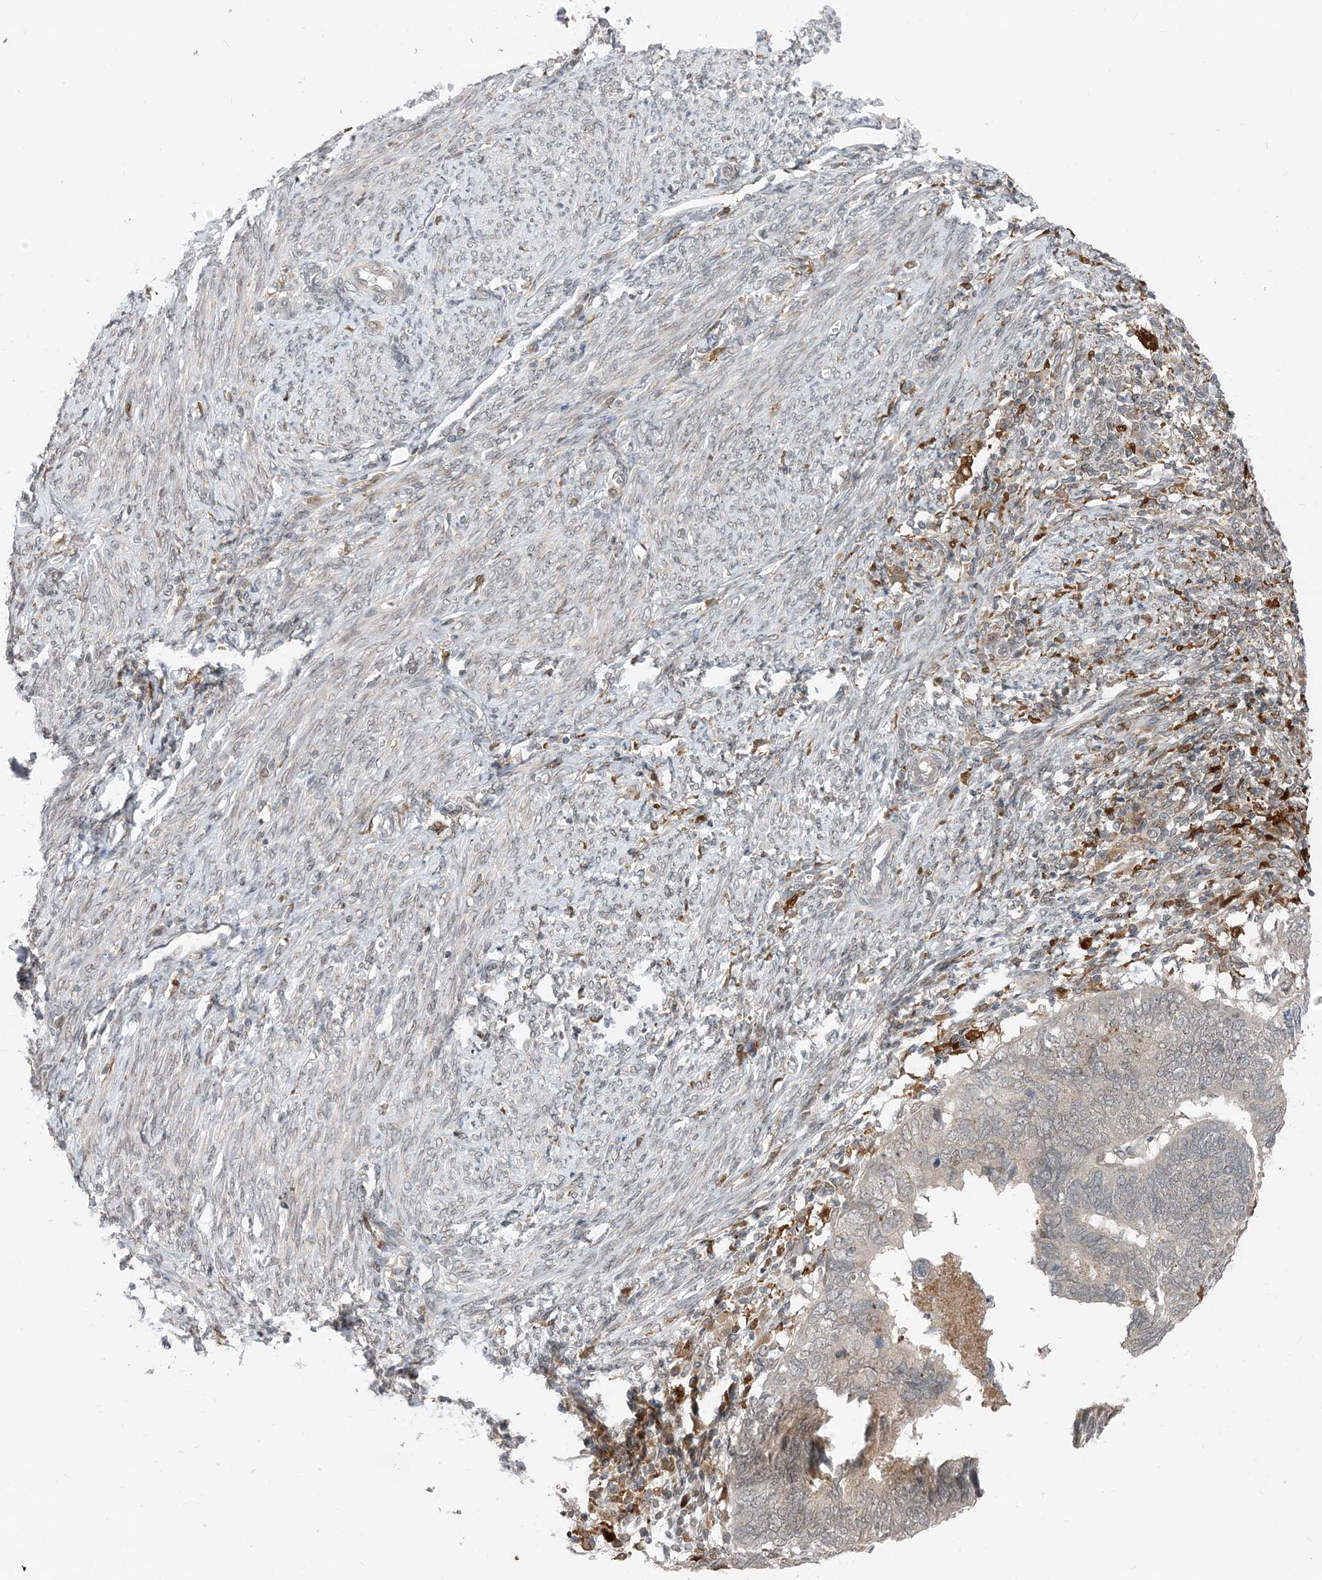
{"staining": {"intensity": "negative", "quantity": "none", "location": "none"}, "tissue": "endometrial cancer", "cell_type": "Tumor cells", "image_type": "cancer", "snomed": [{"axis": "morphology", "description": "Adenocarcinoma, NOS"}, {"axis": "topography", "description": "Uterus"}], "caption": "Immunohistochemical staining of endometrial cancer displays no significant staining in tumor cells. (DAB (3,3'-diaminobenzidine) IHC with hematoxylin counter stain).", "gene": "NAGK", "patient": {"sex": "female", "age": 77}}